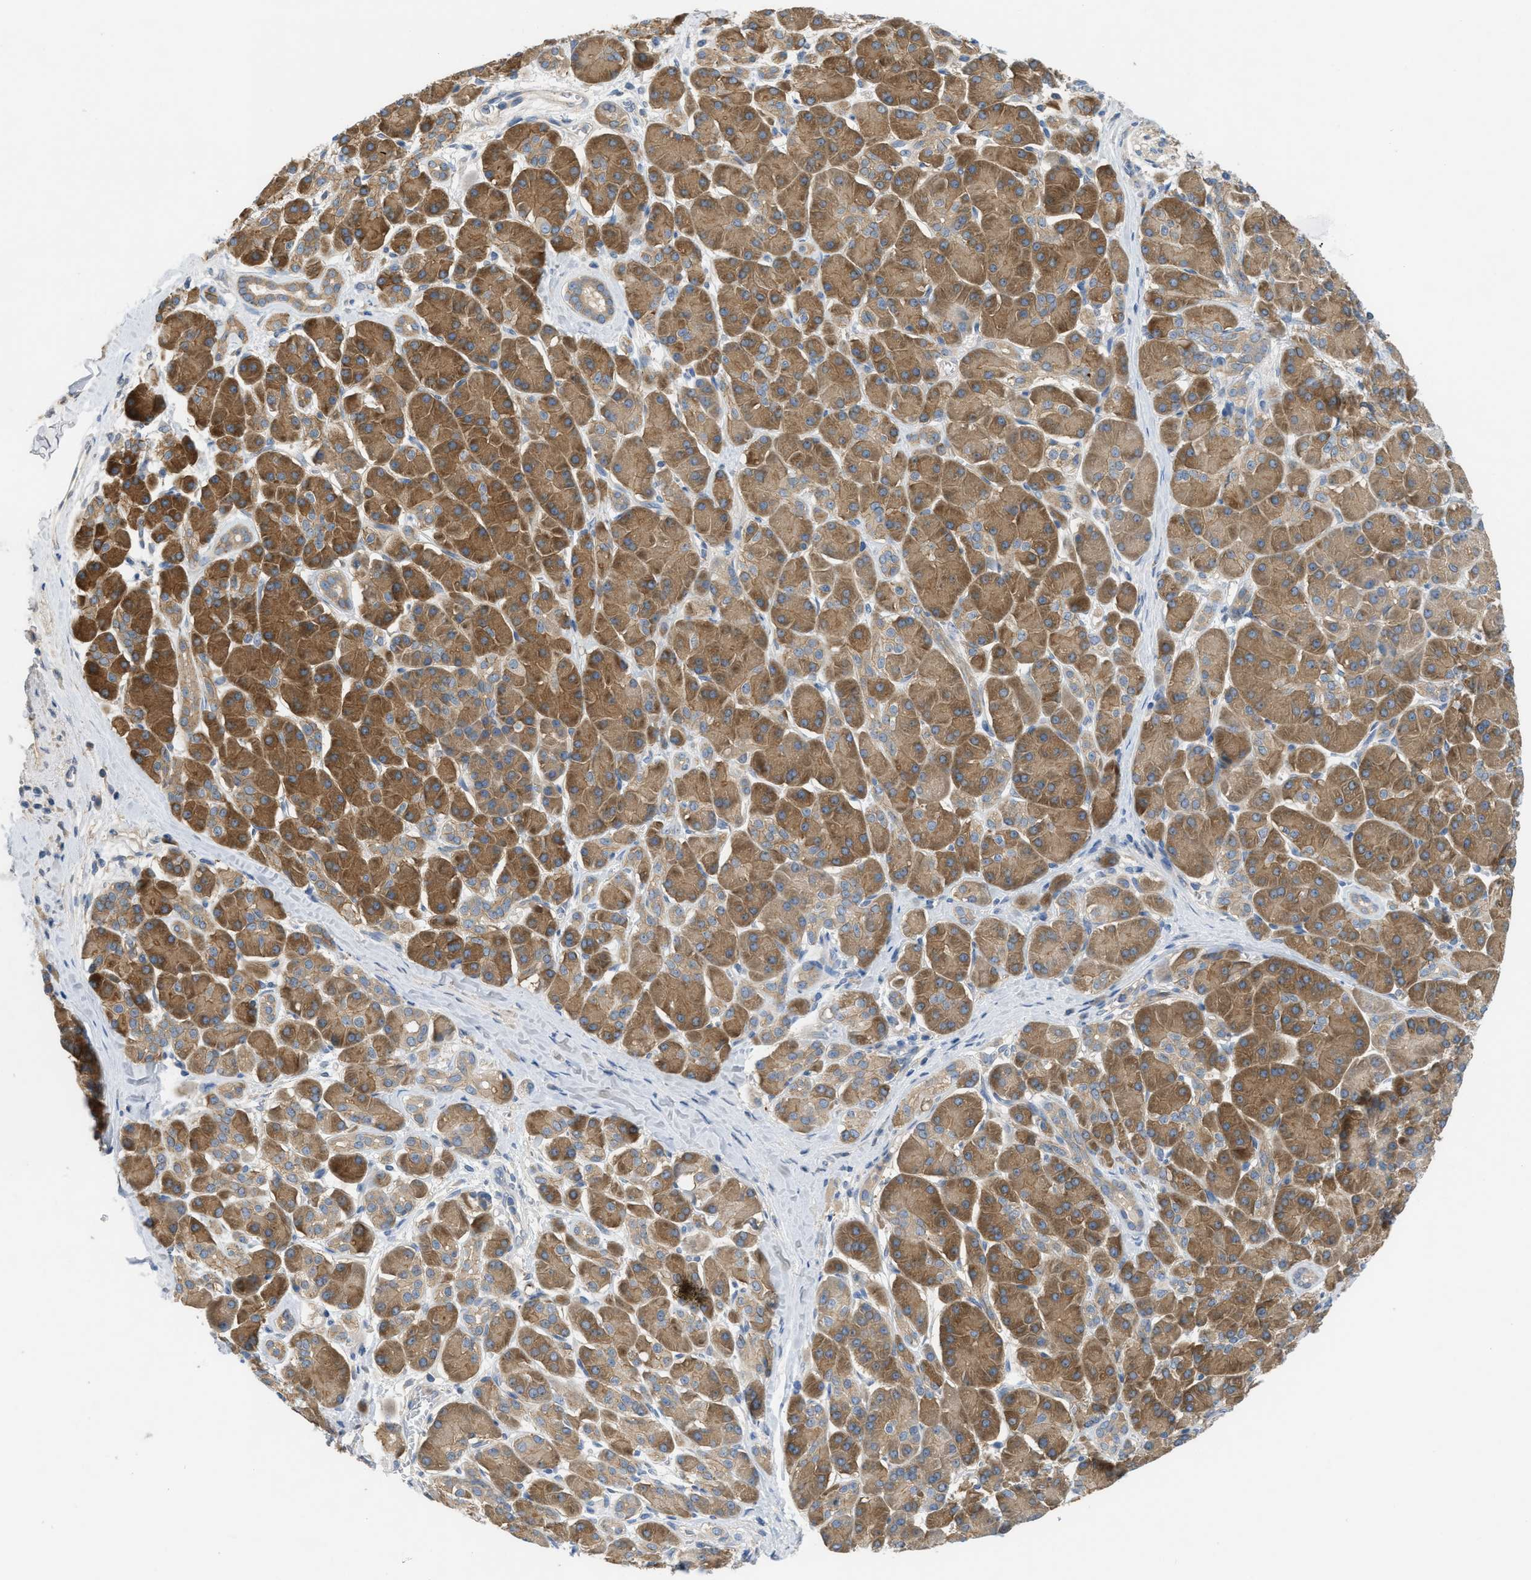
{"staining": {"intensity": "moderate", "quantity": ">75%", "location": "cytoplasmic/membranous"}, "tissue": "pancreatic cancer", "cell_type": "Tumor cells", "image_type": "cancer", "snomed": [{"axis": "morphology", "description": "Adenocarcinoma, NOS"}, {"axis": "topography", "description": "Pancreas"}], "caption": "A histopathology image showing moderate cytoplasmic/membranous positivity in about >75% of tumor cells in pancreatic adenocarcinoma, as visualized by brown immunohistochemical staining.", "gene": "UBA5", "patient": {"sex": "male", "age": 55}}